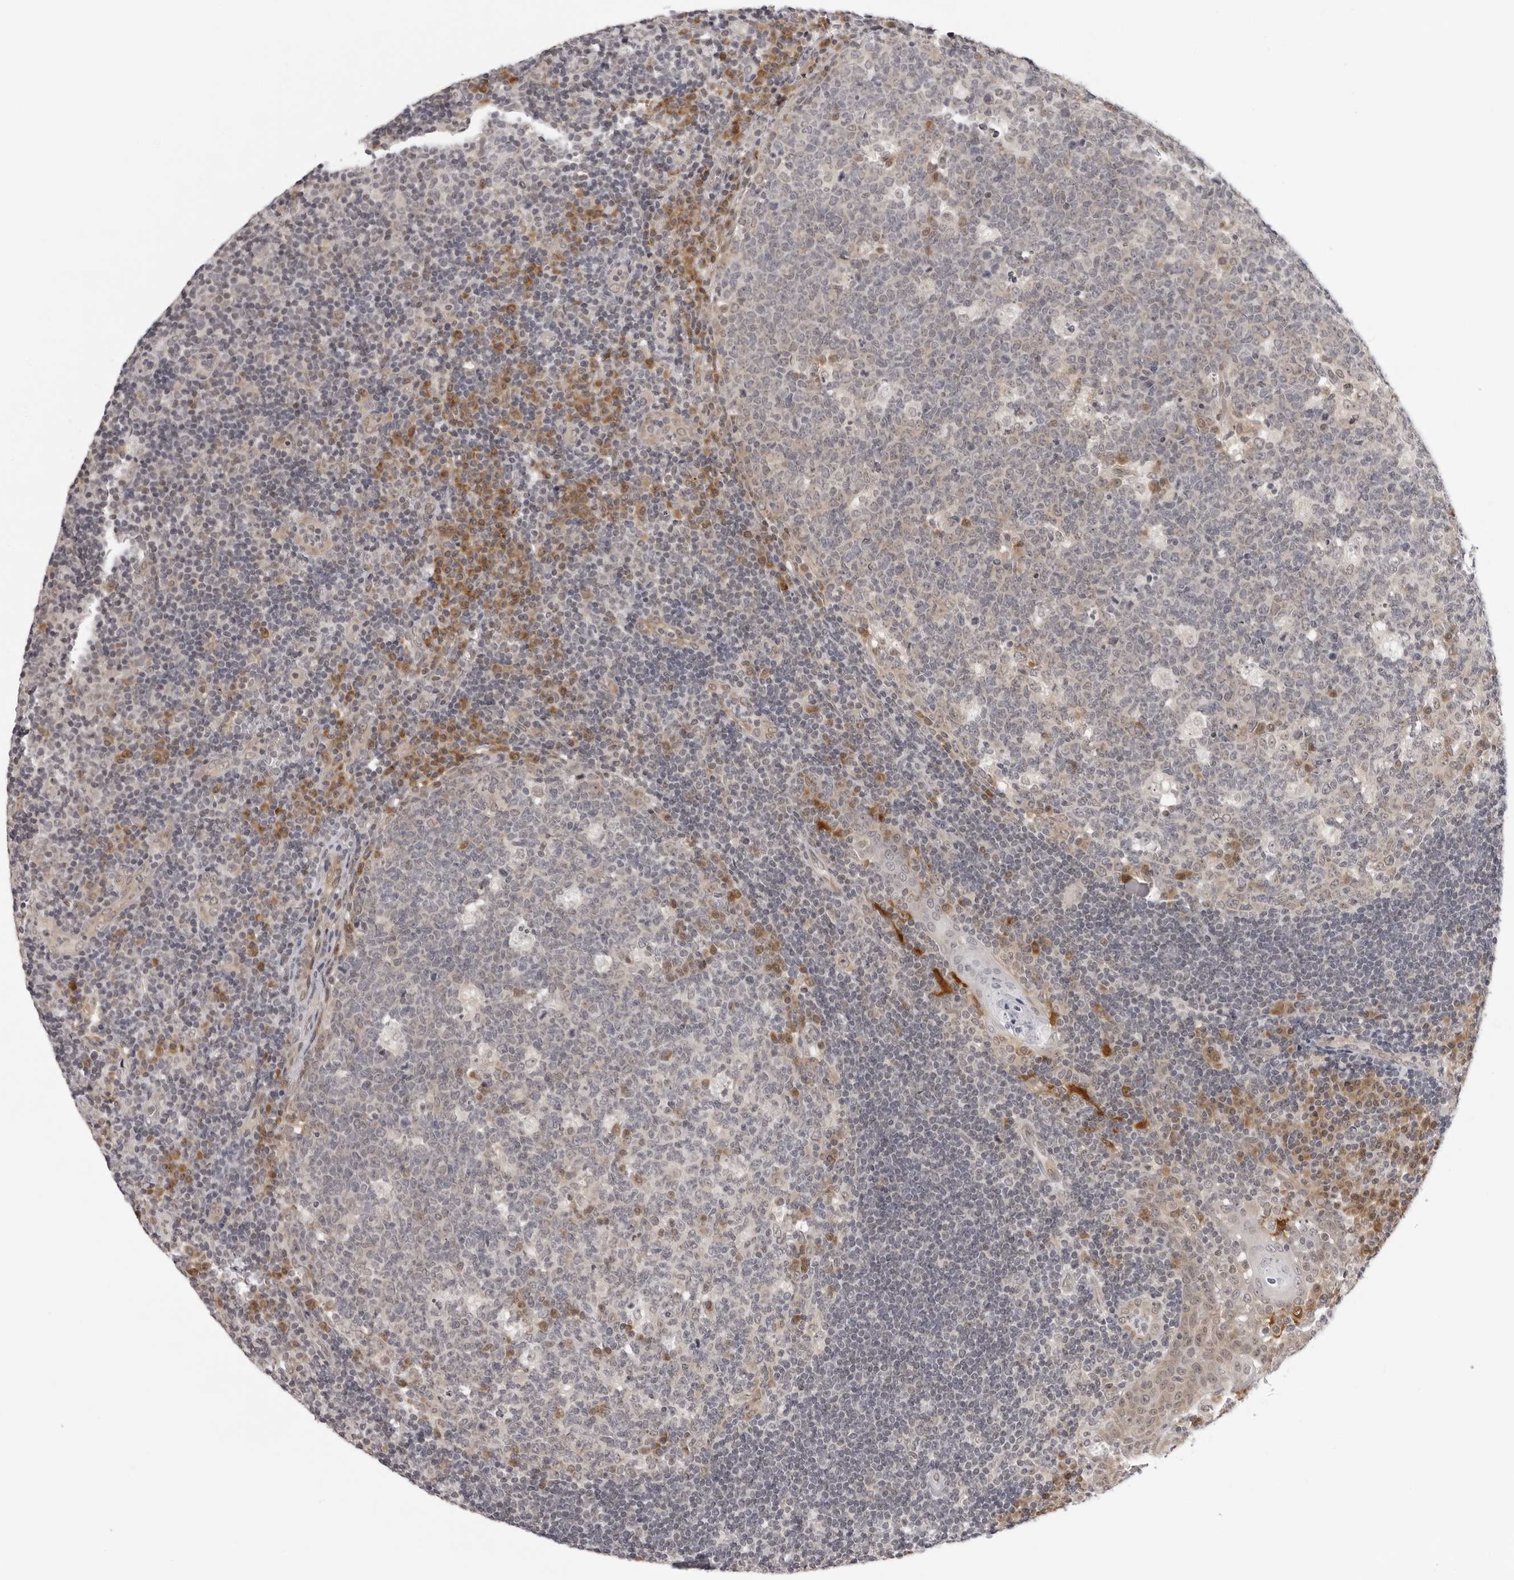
{"staining": {"intensity": "moderate", "quantity": "<25%", "location": "cytoplasmic/membranous"}, "tissue": "tonsil", "cell_type": "Germinal center cells", "image_type": "normal", "snomed": [{"axis": "morphology", "description": "Normal tissue, NOS"}, {"axis": "topography", "description": "Tonsil"}], "caption": "Germinal center cells show low levels of moderate cytoplasmic/membranous positivity in about <25% of cells in unremarkable tonsil.", "gene": "CASP7", "patient": {"sex": "female", "age": 40}}